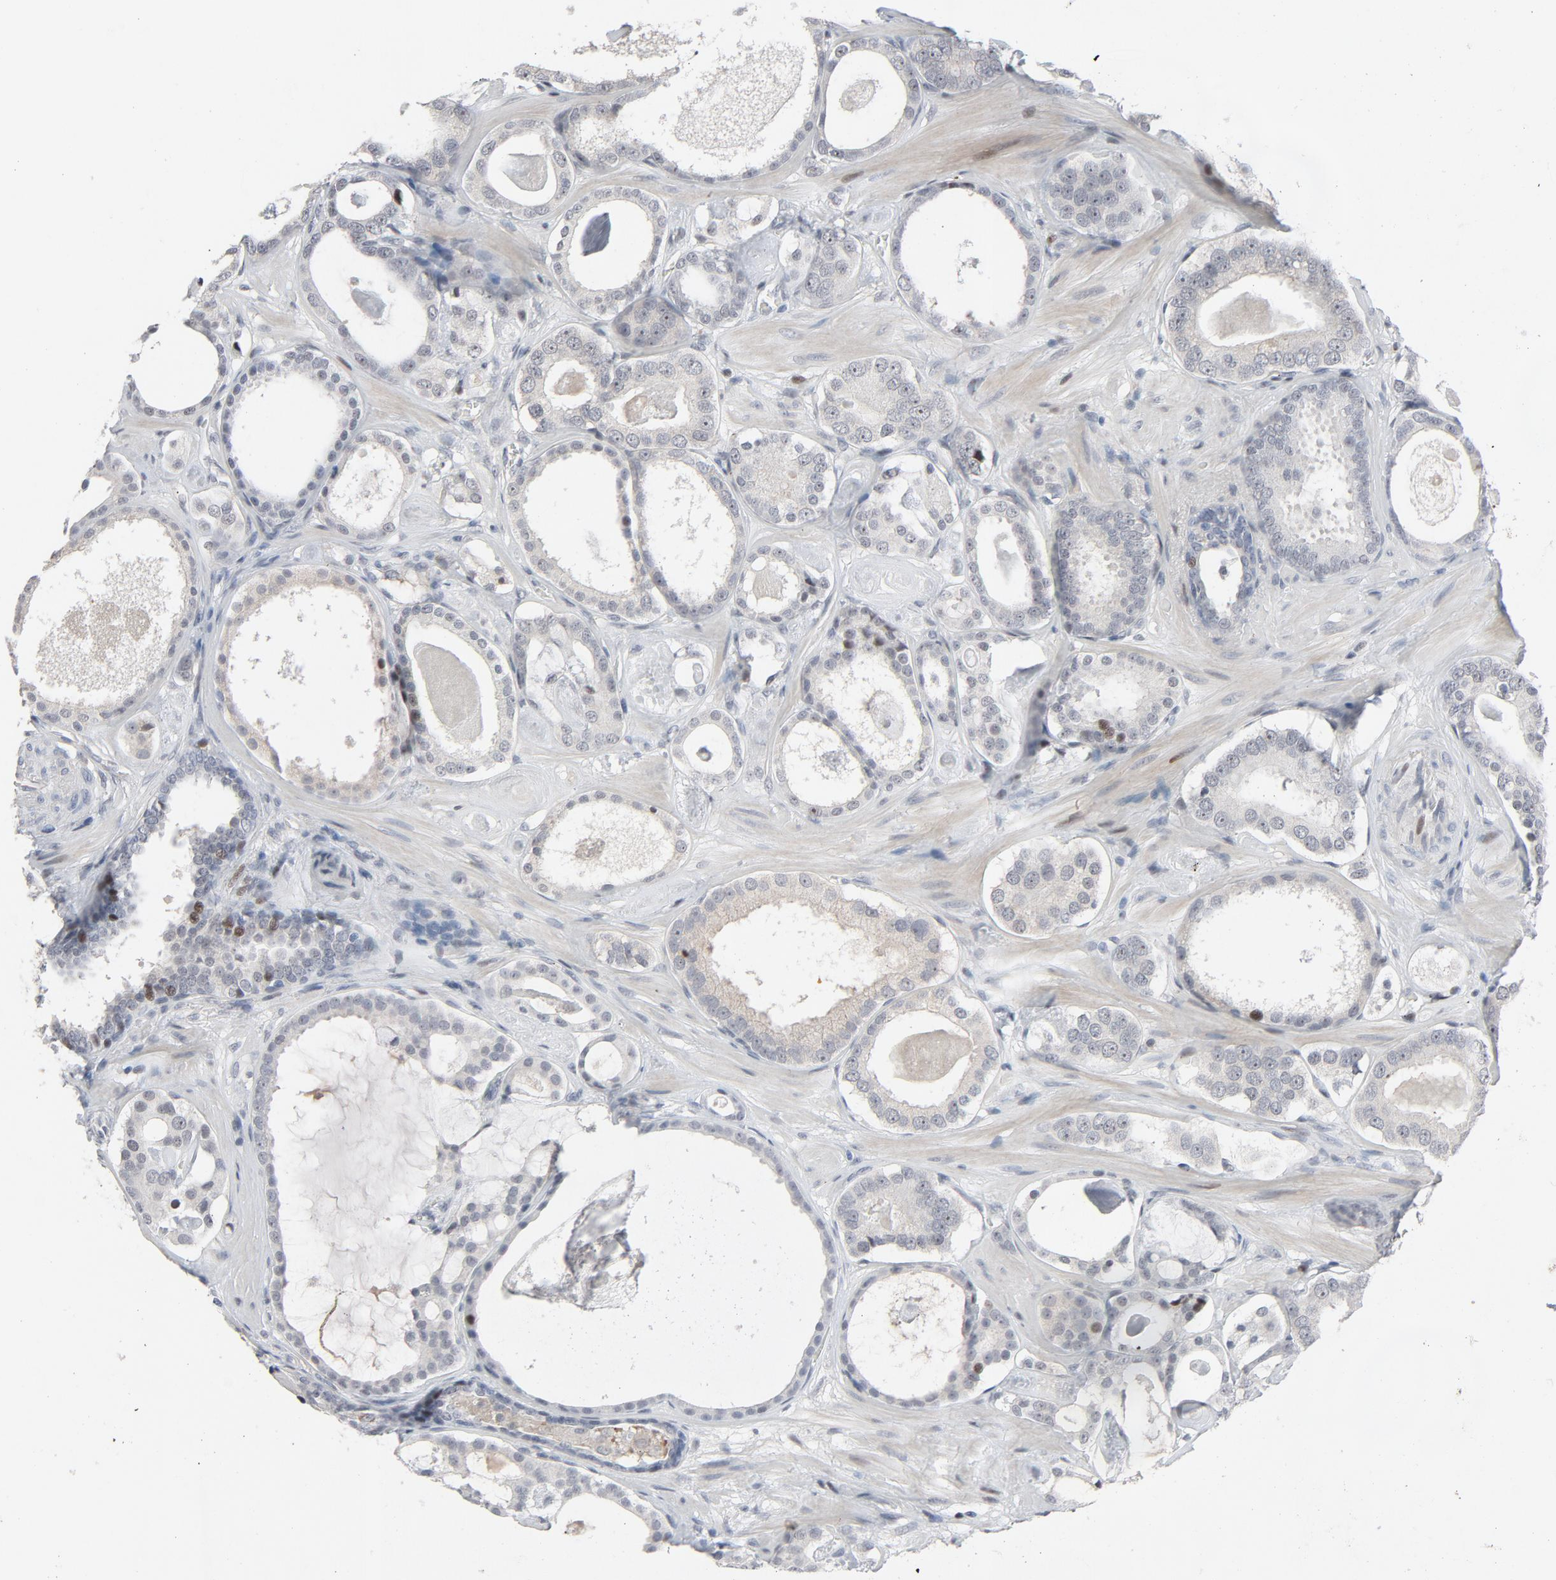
{"staining": {"intensity": "negative", "quantity": "none", "location": "none"}, "tissue": "prostate cancer", "cell_type": "Tumor cells", "image_type": "cancer", "snomed": [{"axis": "morphology", "description": "Adenocarcinoma, Low grade"}, {"axis": "topography", "description": "Prostate"}], "caption": "Prostate cancer was stained to show a protein in brown. There is no significant expression in tumor cells. Brightfield microscopy of IHC stained with DAB (3,3'-diaminobenzidine) (brown) and hematoxylin (blue), captured at high magnification.", "gene": "FSCB", "patient": {"sex": "male", "age": 57}}